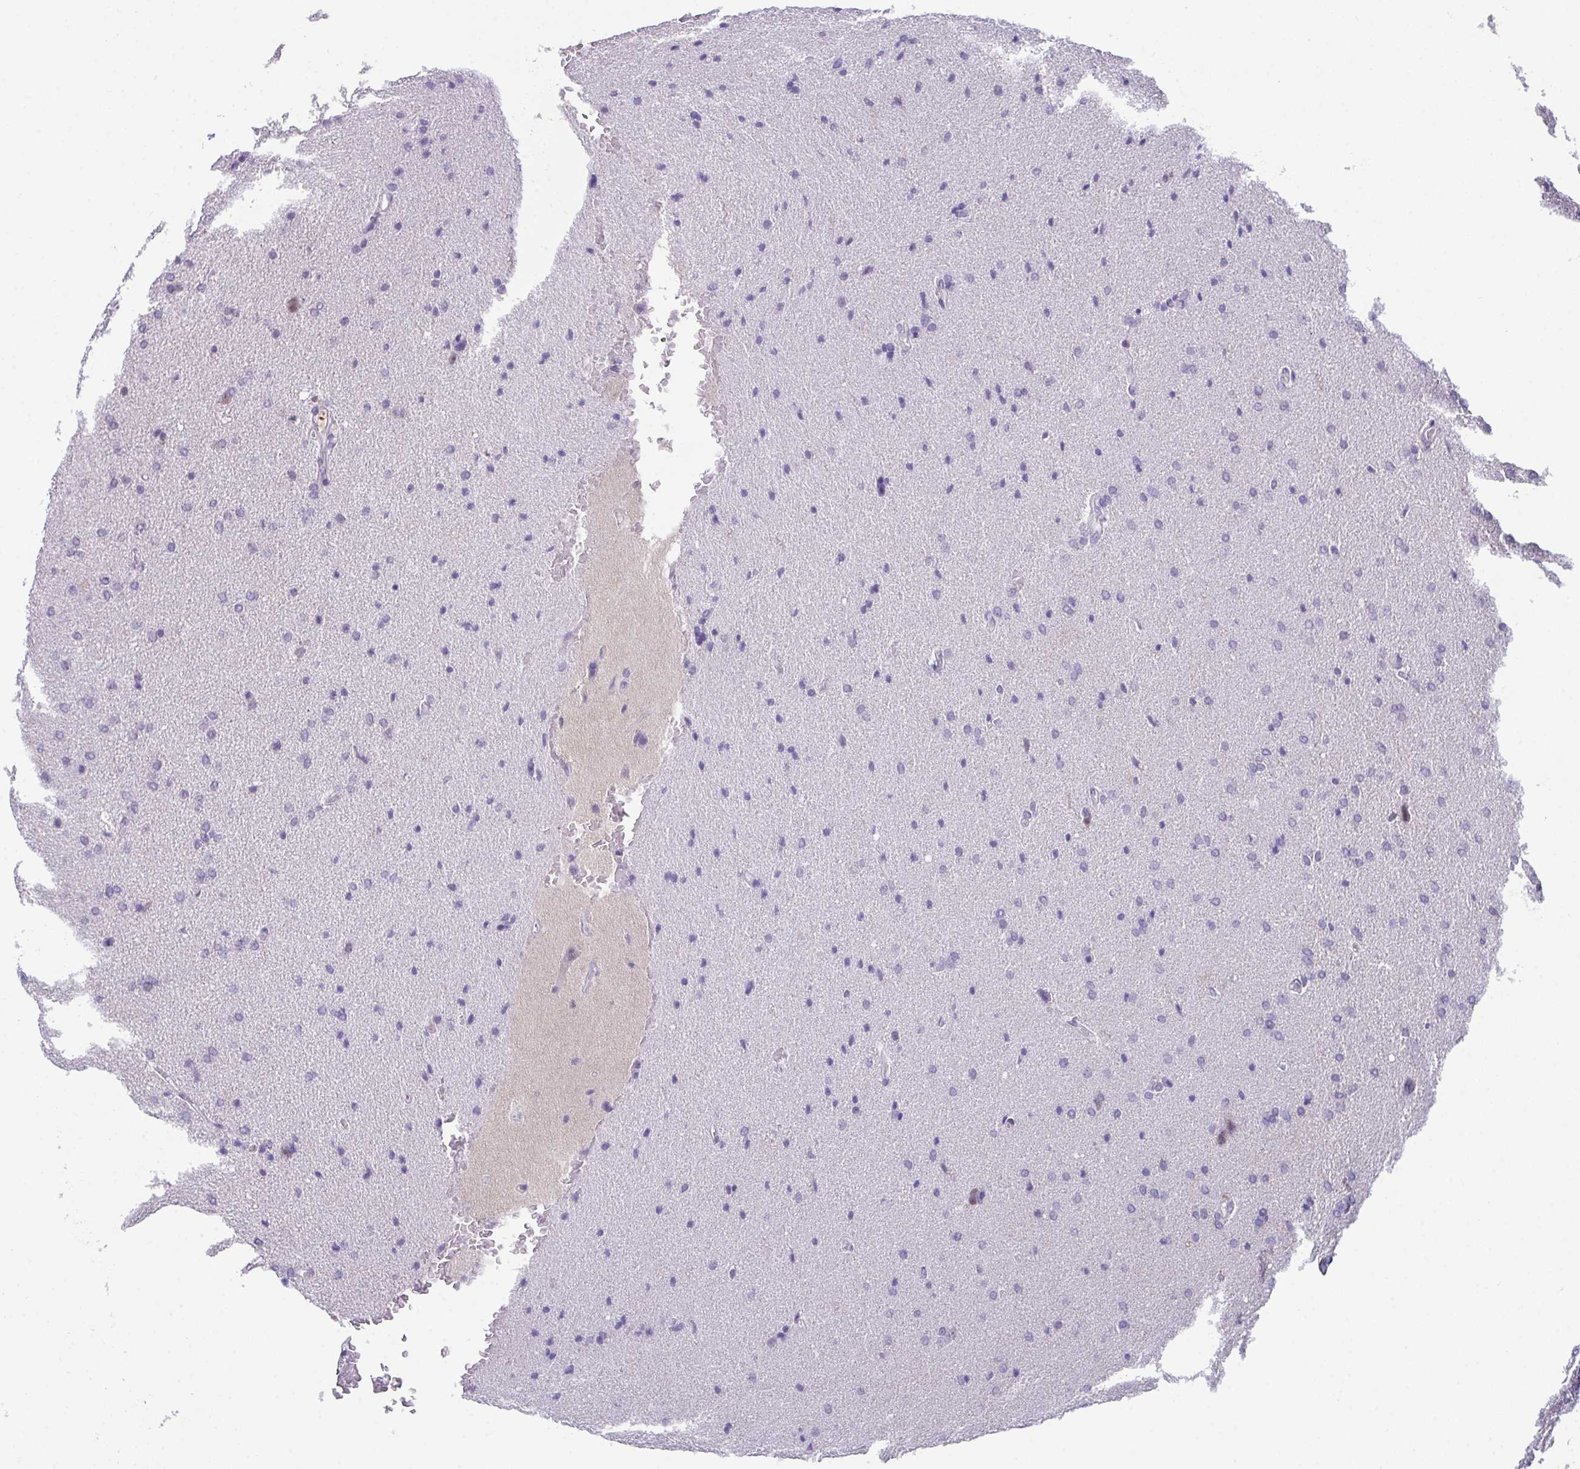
{"staining": {"intensity": "negative", "quantity": "none", "location": "none"}, "tissue": "glioma", "cell_type": "Tumor cells", "image_type": "cancer", "snomed": [{"axis": "morphology", "description": "Glioma, malignant, High grade"}, {"axis": "topography", "description": "Brain"}], "caption": "Photomicrograph shows no significant protein positivity in tumor cells of malignant high-grade glioma.", "gene": "ATP6V0D2", "patient": {"sex": "male", "age": 56}}